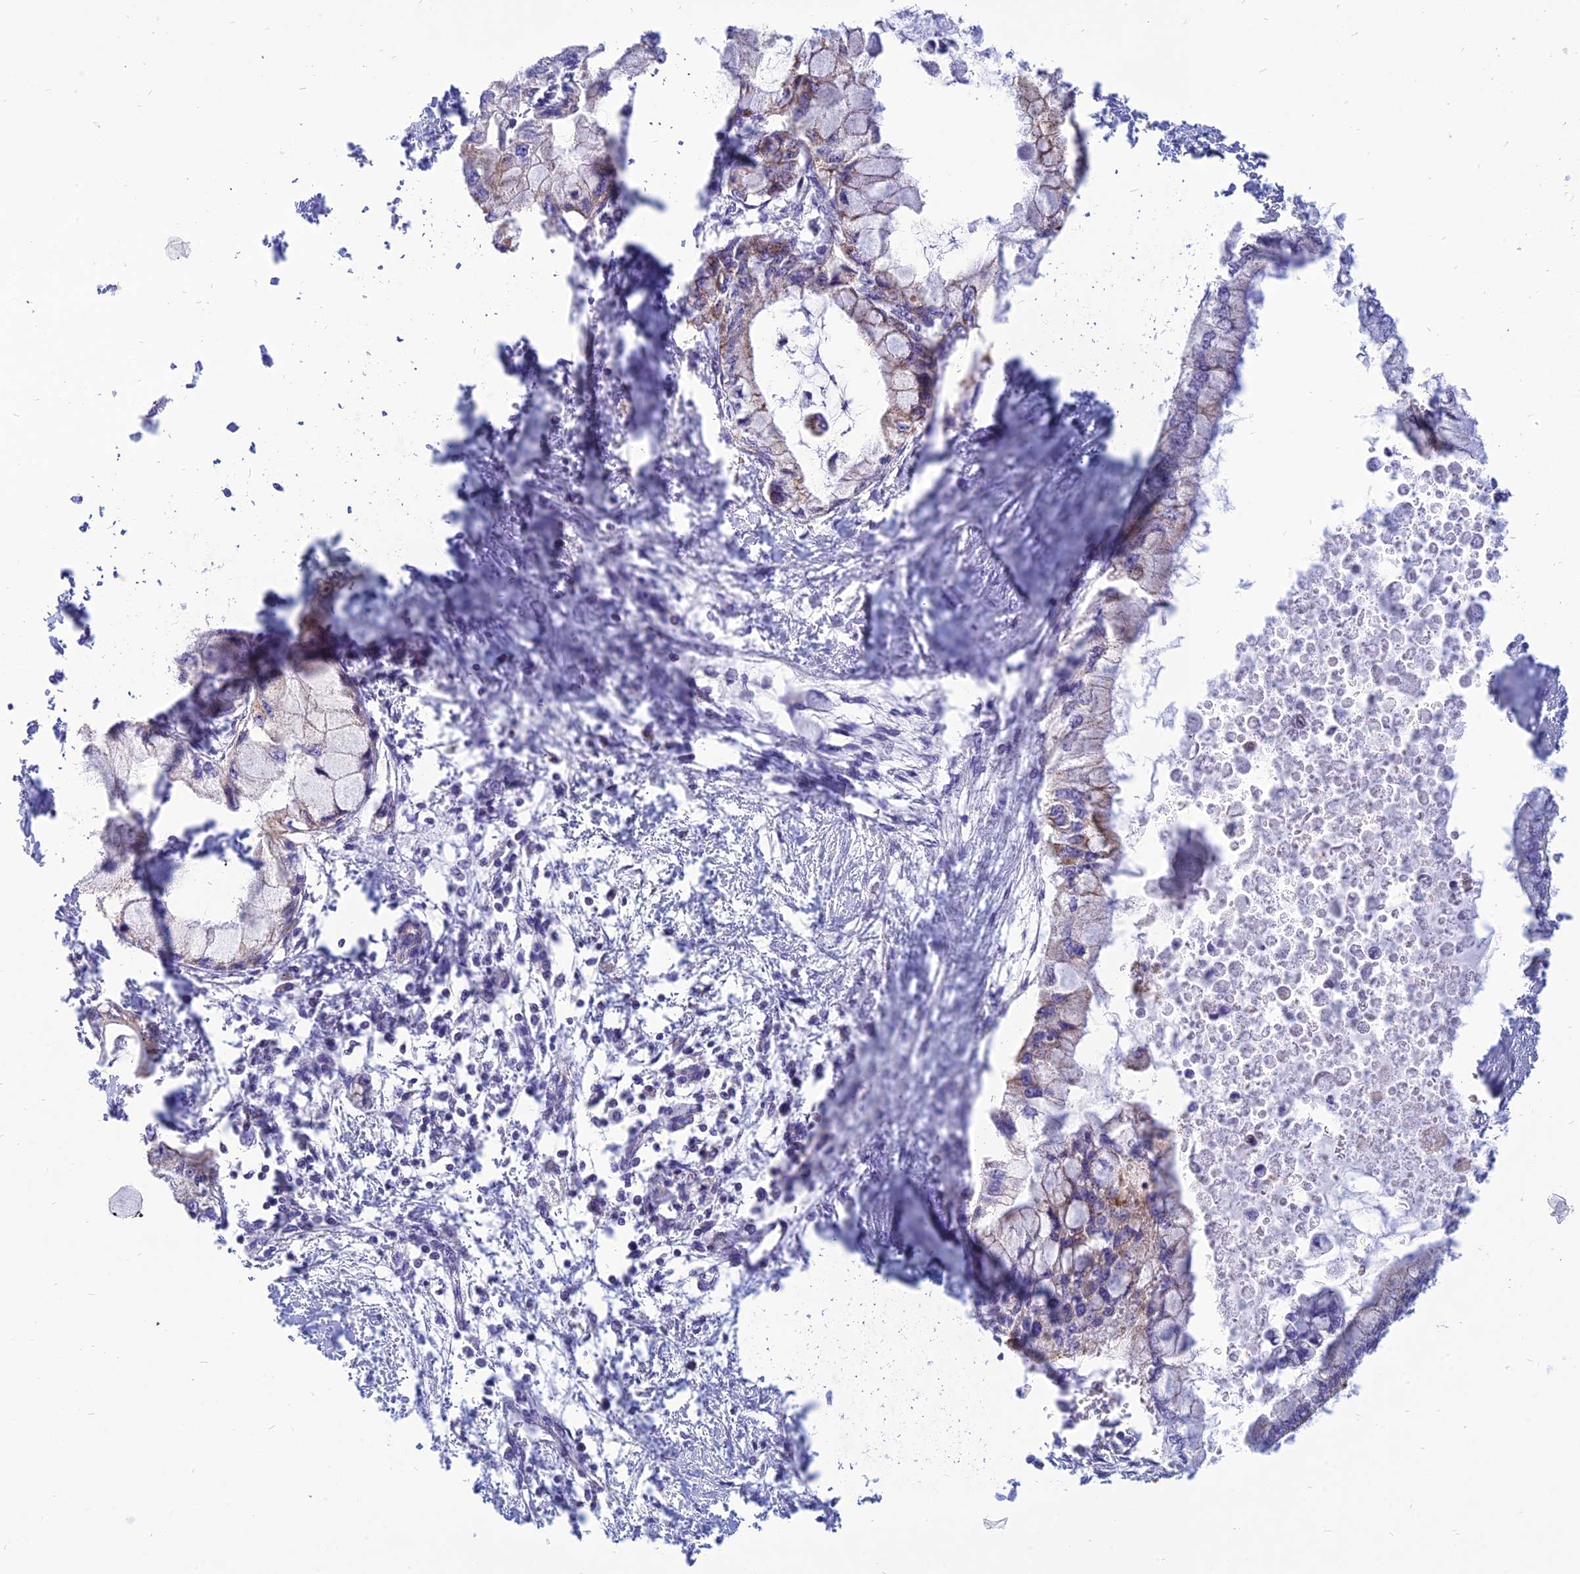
{"staining": {"intensity": "moderate", "quantity": "<25%", "location": "cytoplasmic/membranous"}, "tissue": "pancreatic cancer", "cell_type": "Tumor cells", "image_type": "cancer", "snomed": [{"axis": "morphology", "description": "Adenocarcinoma, NOS"}, {"axis": "topography", "description": "Pancreas"}], "caption": "Immunohistochemistry (DAB (3,3'-diaminobenzidine)) staining of pancreatic adenocarcinoma demonstrates moderate cytoplasmic/membranous protein expression in about <25% of tumor cells. Immunohistochemistry stains the protein in brown and the nuclei are stained blue.", "gene": "PACC1", "patient": {"sex": "male", "age": 48}}